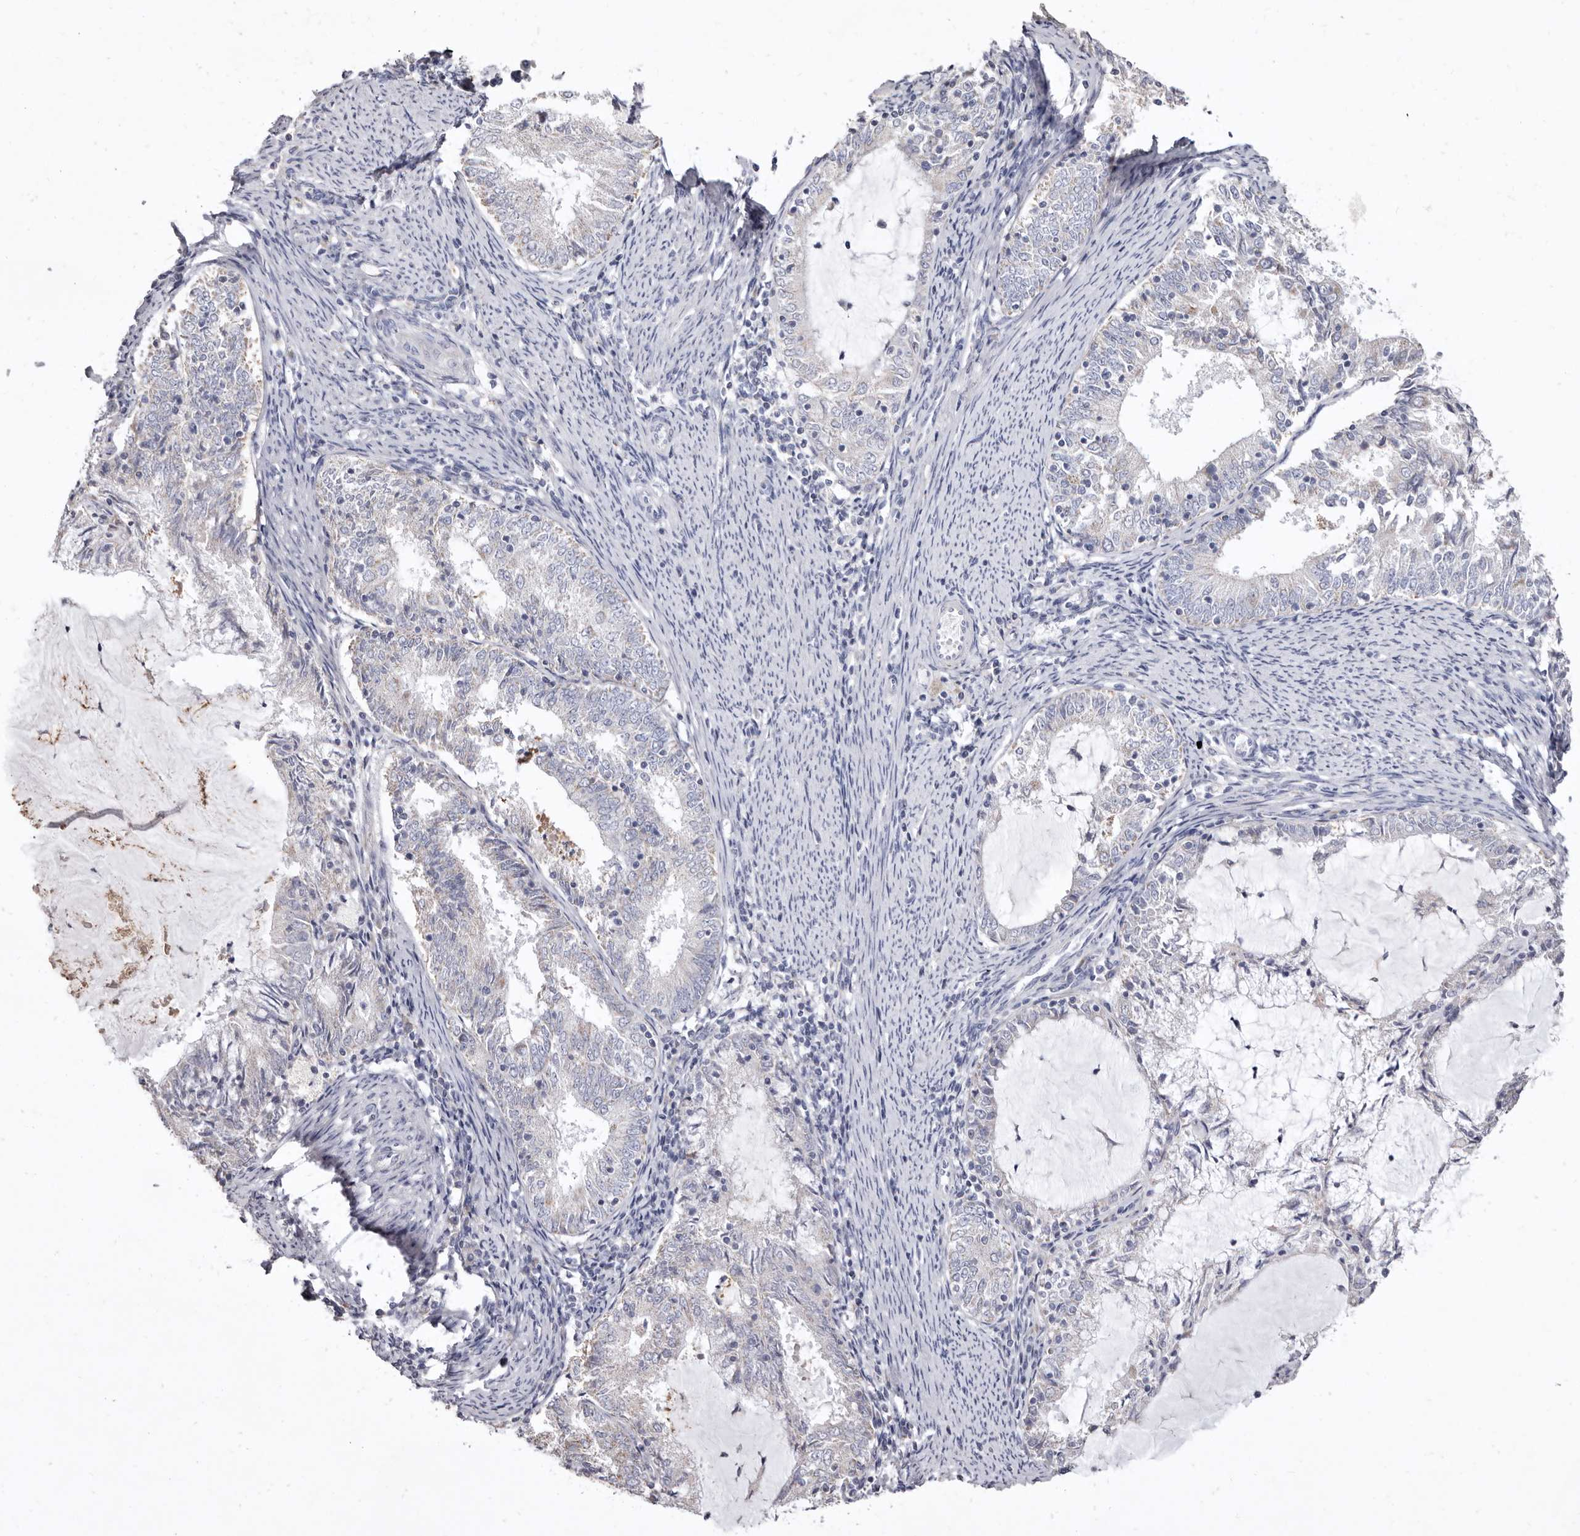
{"staining": {"intensity": "negative", "quantity": "none", "location": "none"}, "tissue": "endometrial cancer", "cell_type": "Tumor cells", "image_type": "cancer", "snomed": [{"axis": "morphology", "description": "Adenocarcinoma, NOS"}, {"axis": "topography", "description": "Endometrium"}], "caption": "This is a image of IHC staining of endometrial cancer, which shows no positivity in tumor cells.", "gene": "CYP2E1", "patient": {"sex": "female", "age": 57}}